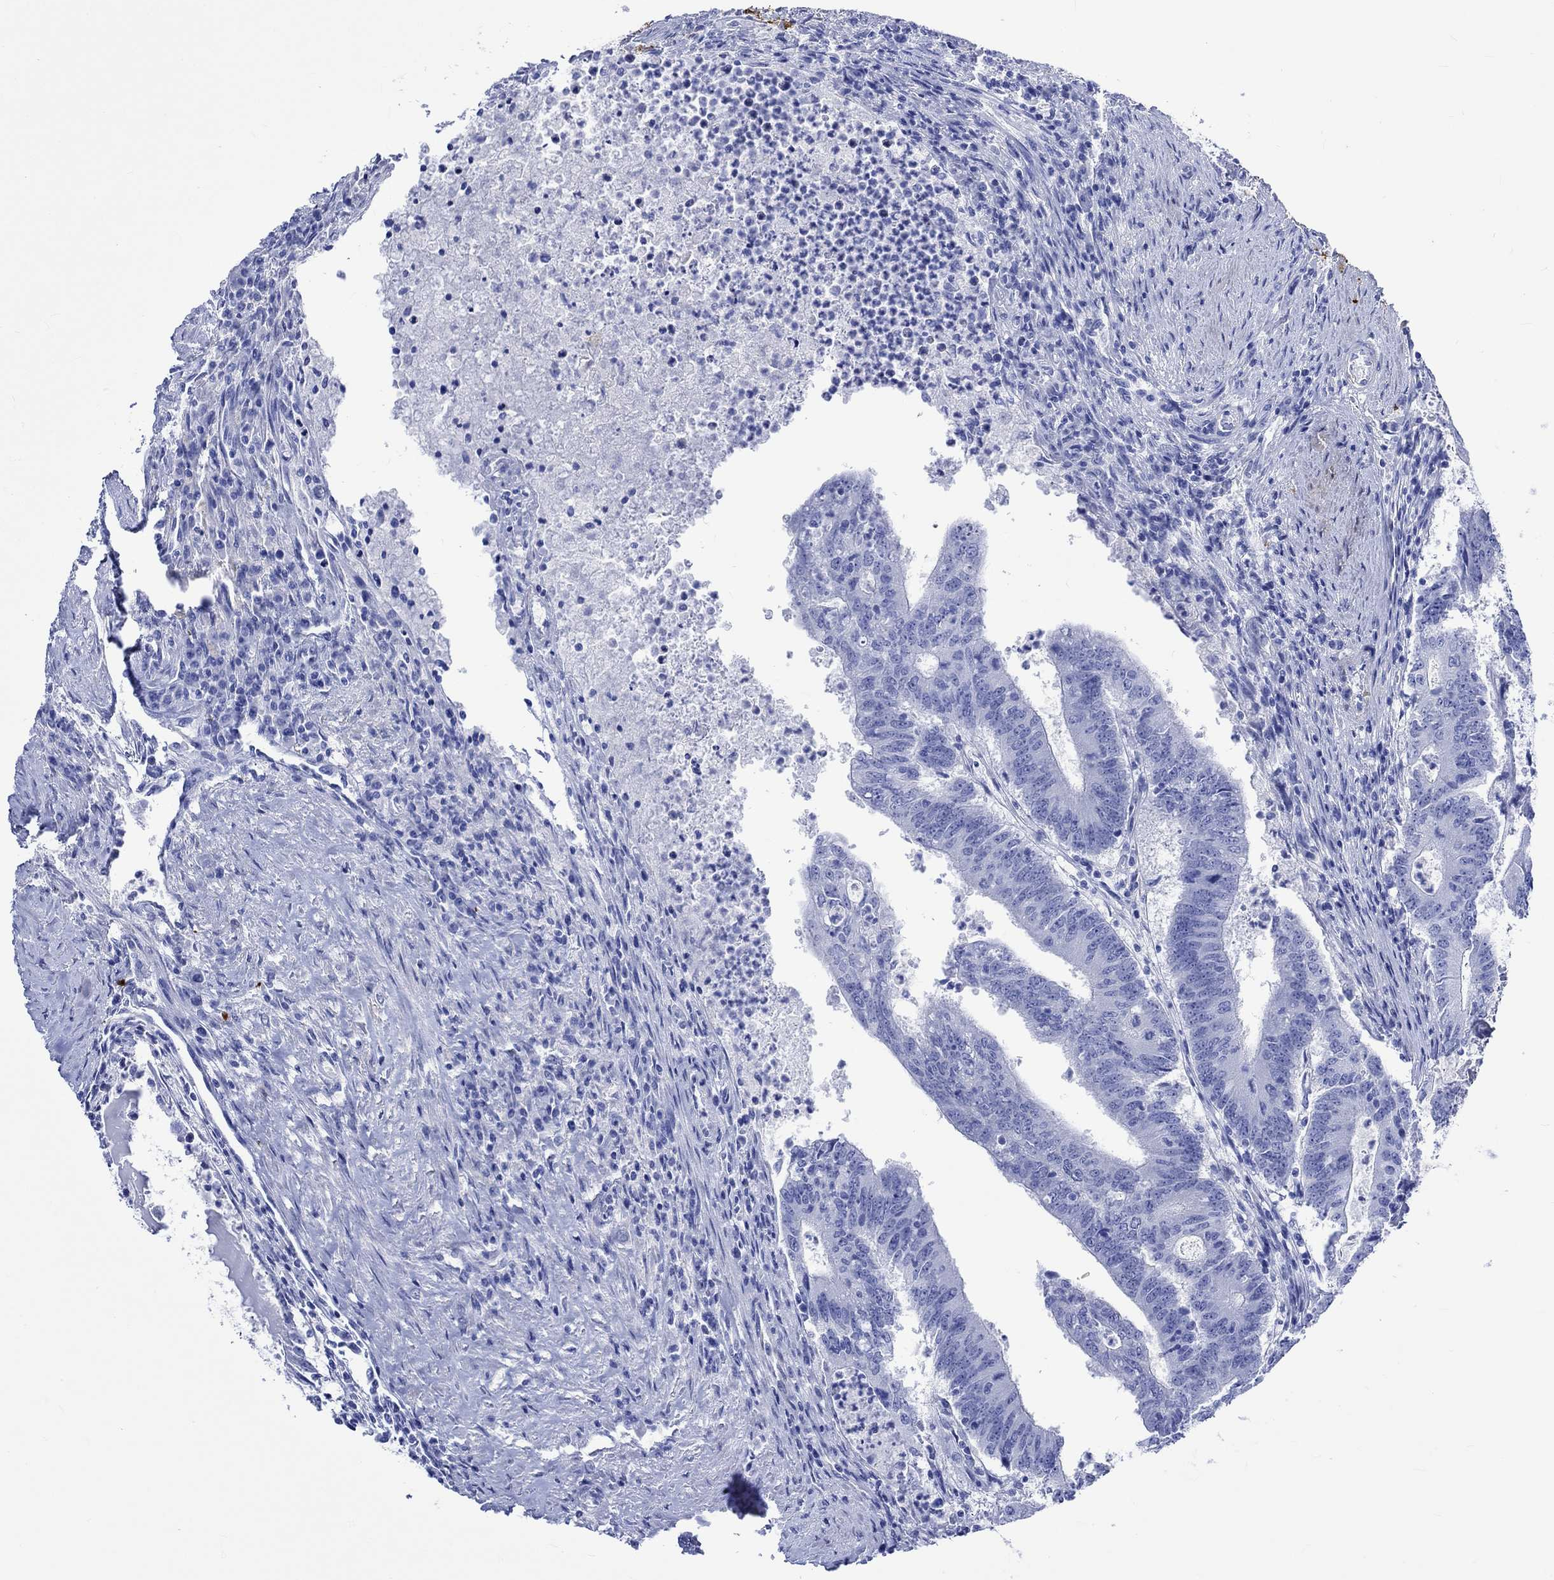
{"staining": {"intensity": "negative", "quantity": "none", "location": "none"}, "tissue": "colorectal cancer", "cell_type": "Tumor cells", "image_type": "cancer", "snomed": [{"axis": "morphology", "description": "Adenocarcinoma, NOS"}, {"axis": "topography", "description": "Colon"}], "caption": "There is no significant staining in tumor cells of colorectal cancer.", "gene": "CRYAB", "patient": {"sex": "female", "age": 70}}